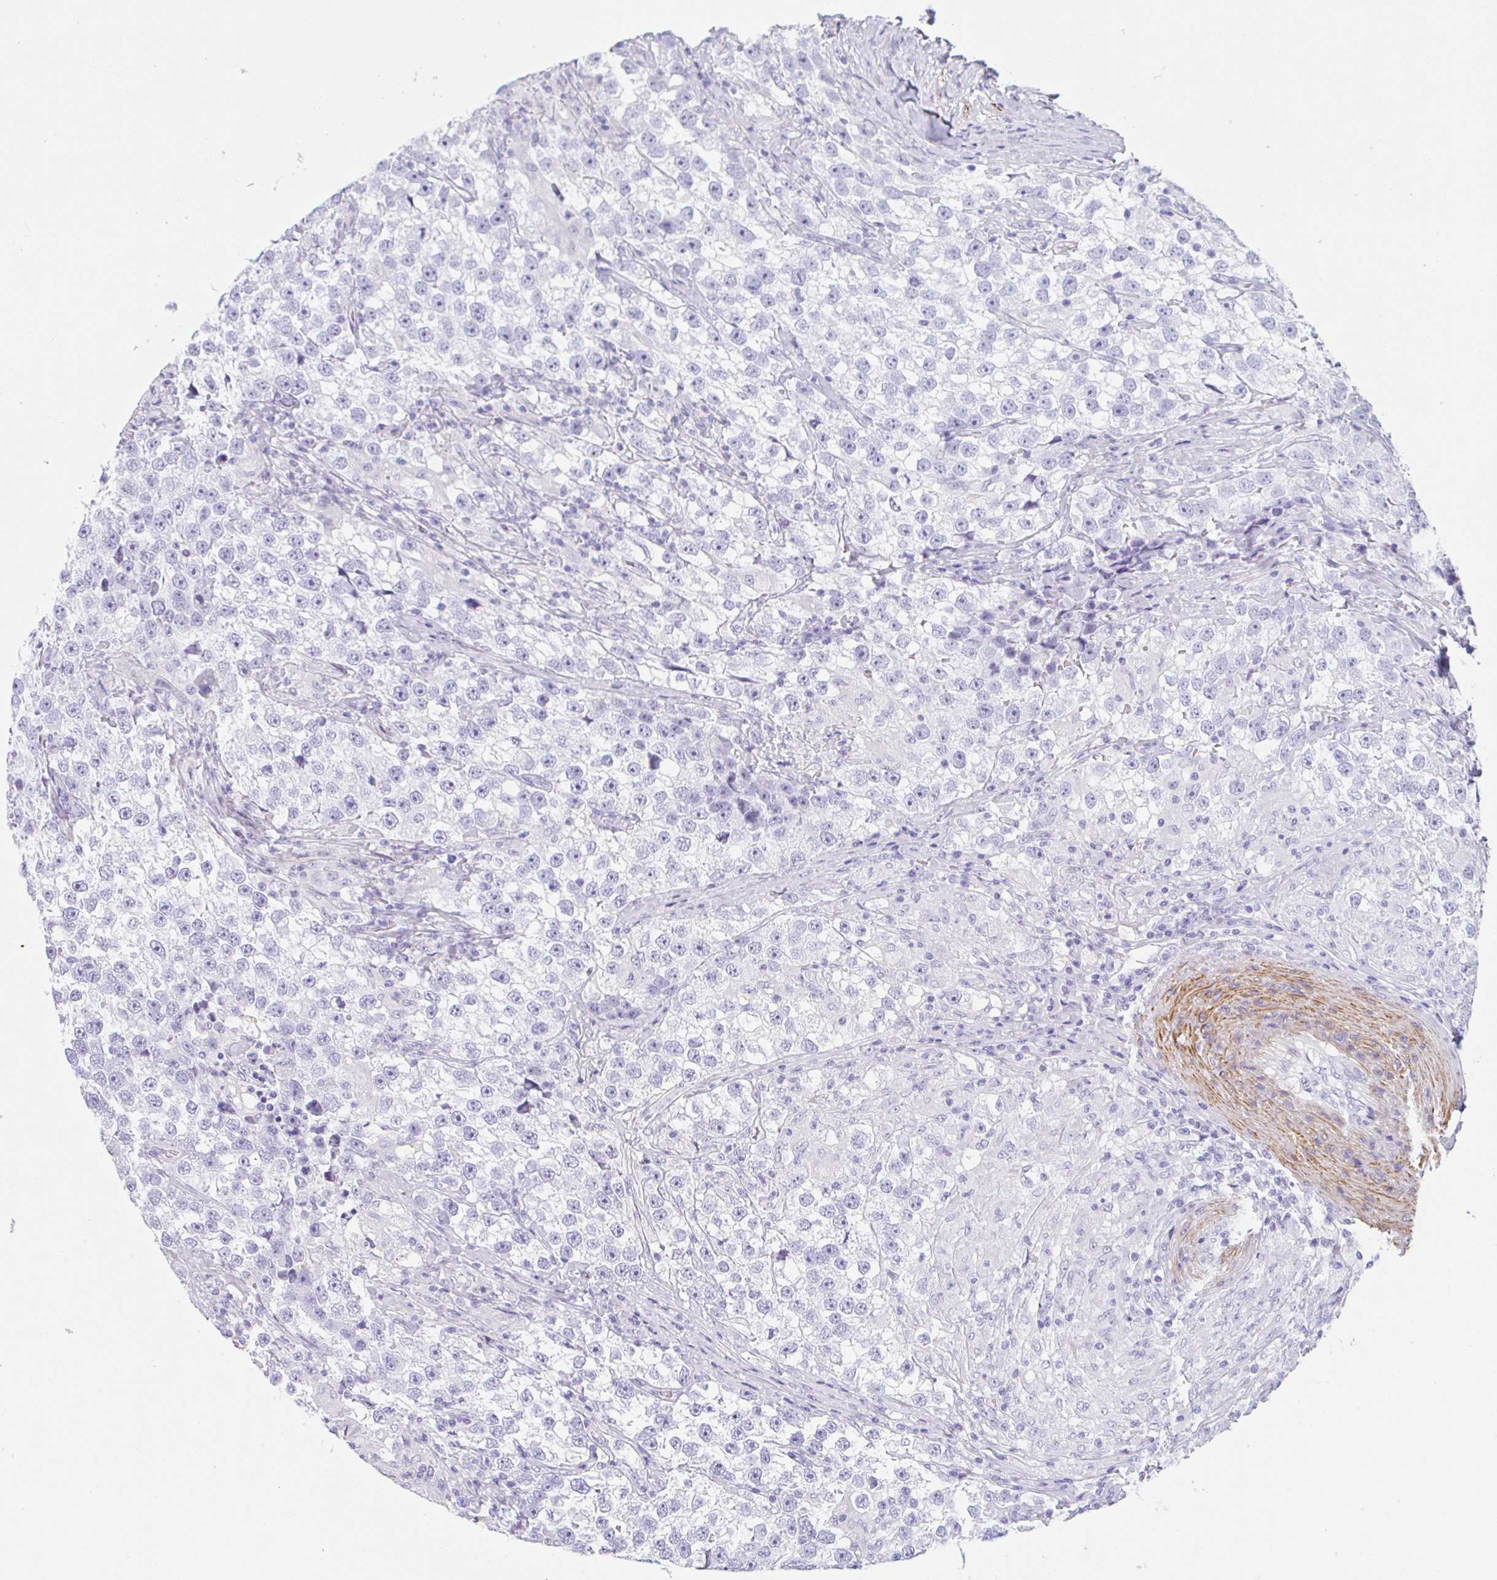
{"staining": {"intensity": "negative", "quantity": "none", "location": "none"}, "tissue": "testis cancer", "cell_type": "Tumor cells", "image_type": "cancer", "snomed": [{"axis": "morphology", "description": "Seminoma, NOS"}, {"axis": "topography", "description": "Testis"}], "caption": "IHC histopathology image of human seminoma (testis) stained for a protein (brown), which exhibits no expression in tumor cells.", "gene": "TAS2R41", "patient": {"sex": "male", "age": 46}}